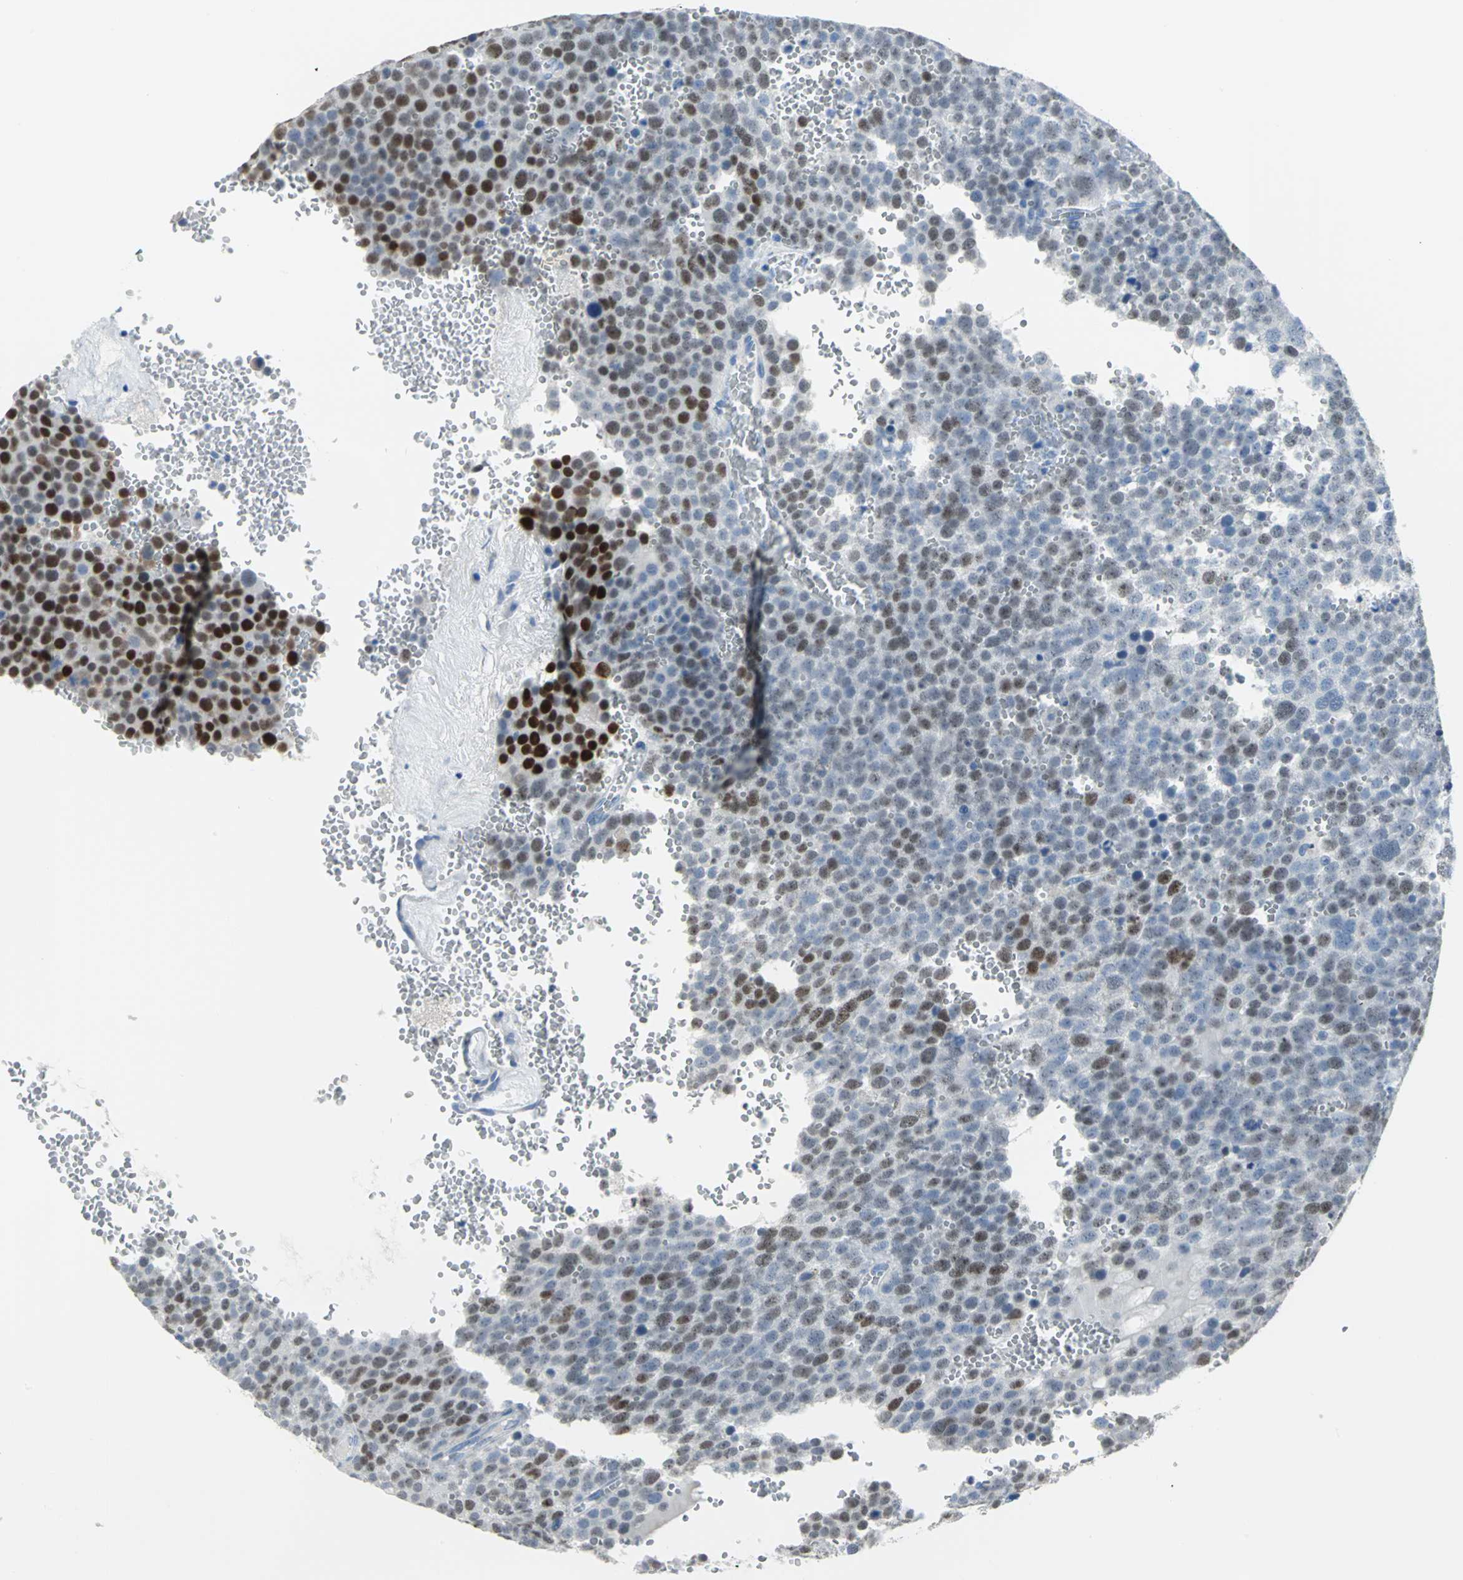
{"staining": {"intensity": "moderate", "quantity": "25%-75%", "location": "nuclear"}, "tissue": "testis cancer", "cell_type": "Tumor cells", "image_type": "cancer", "snomed": [{"axis": "morphology", "description": "Seminoma, NOS"}, {"axis": "topography", "description": "Testis"}], "caption": "There is medium levels of moderate nuclear expression in tumor cells of testis seminoma, as demonstrated by immunohistochemical staining (brown color).", "gene": "MCM3", "patient": {"sex": "male", "age": 71}}